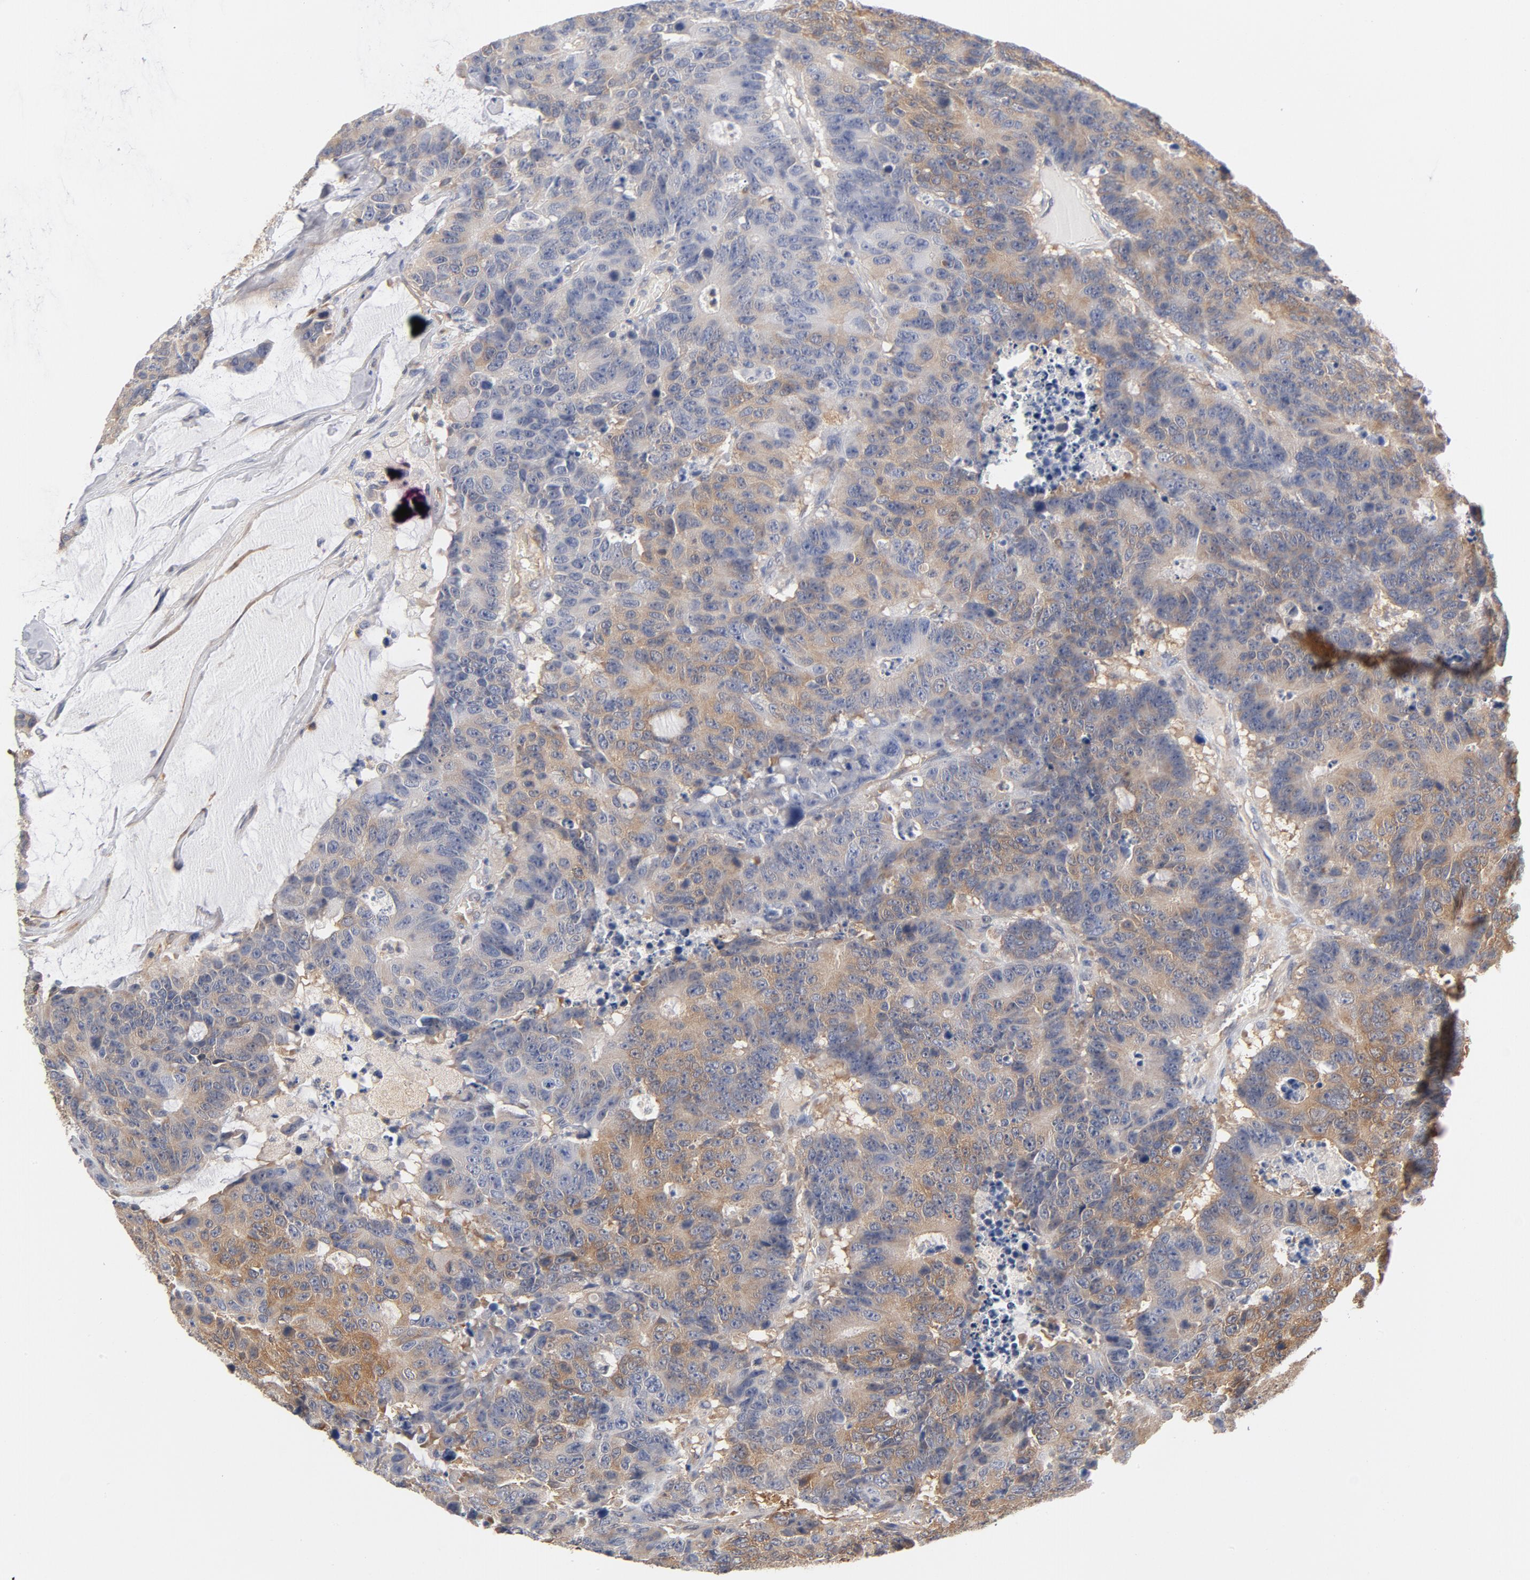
{"staining": {"intensity": "weak", "quantity": "<25%", "location": "cytoplasmic/membranous"}, "tissue": "colorectal cancer", "cell_type": "Tumor cells", "image_type": "cancer", "snomed": [{"axis": "morphology", "description": "Adenocarcinoma, NOS"}, {"axis": "topography", "description": "Colon"}], "caption": "A micrograph of colorectal cancer (adenocarcinoma) stained for a protein demonstrates no brown staining in tumor cells.", "gene": "ASMTL", "patient": {"sex": "female", "age": 86}}